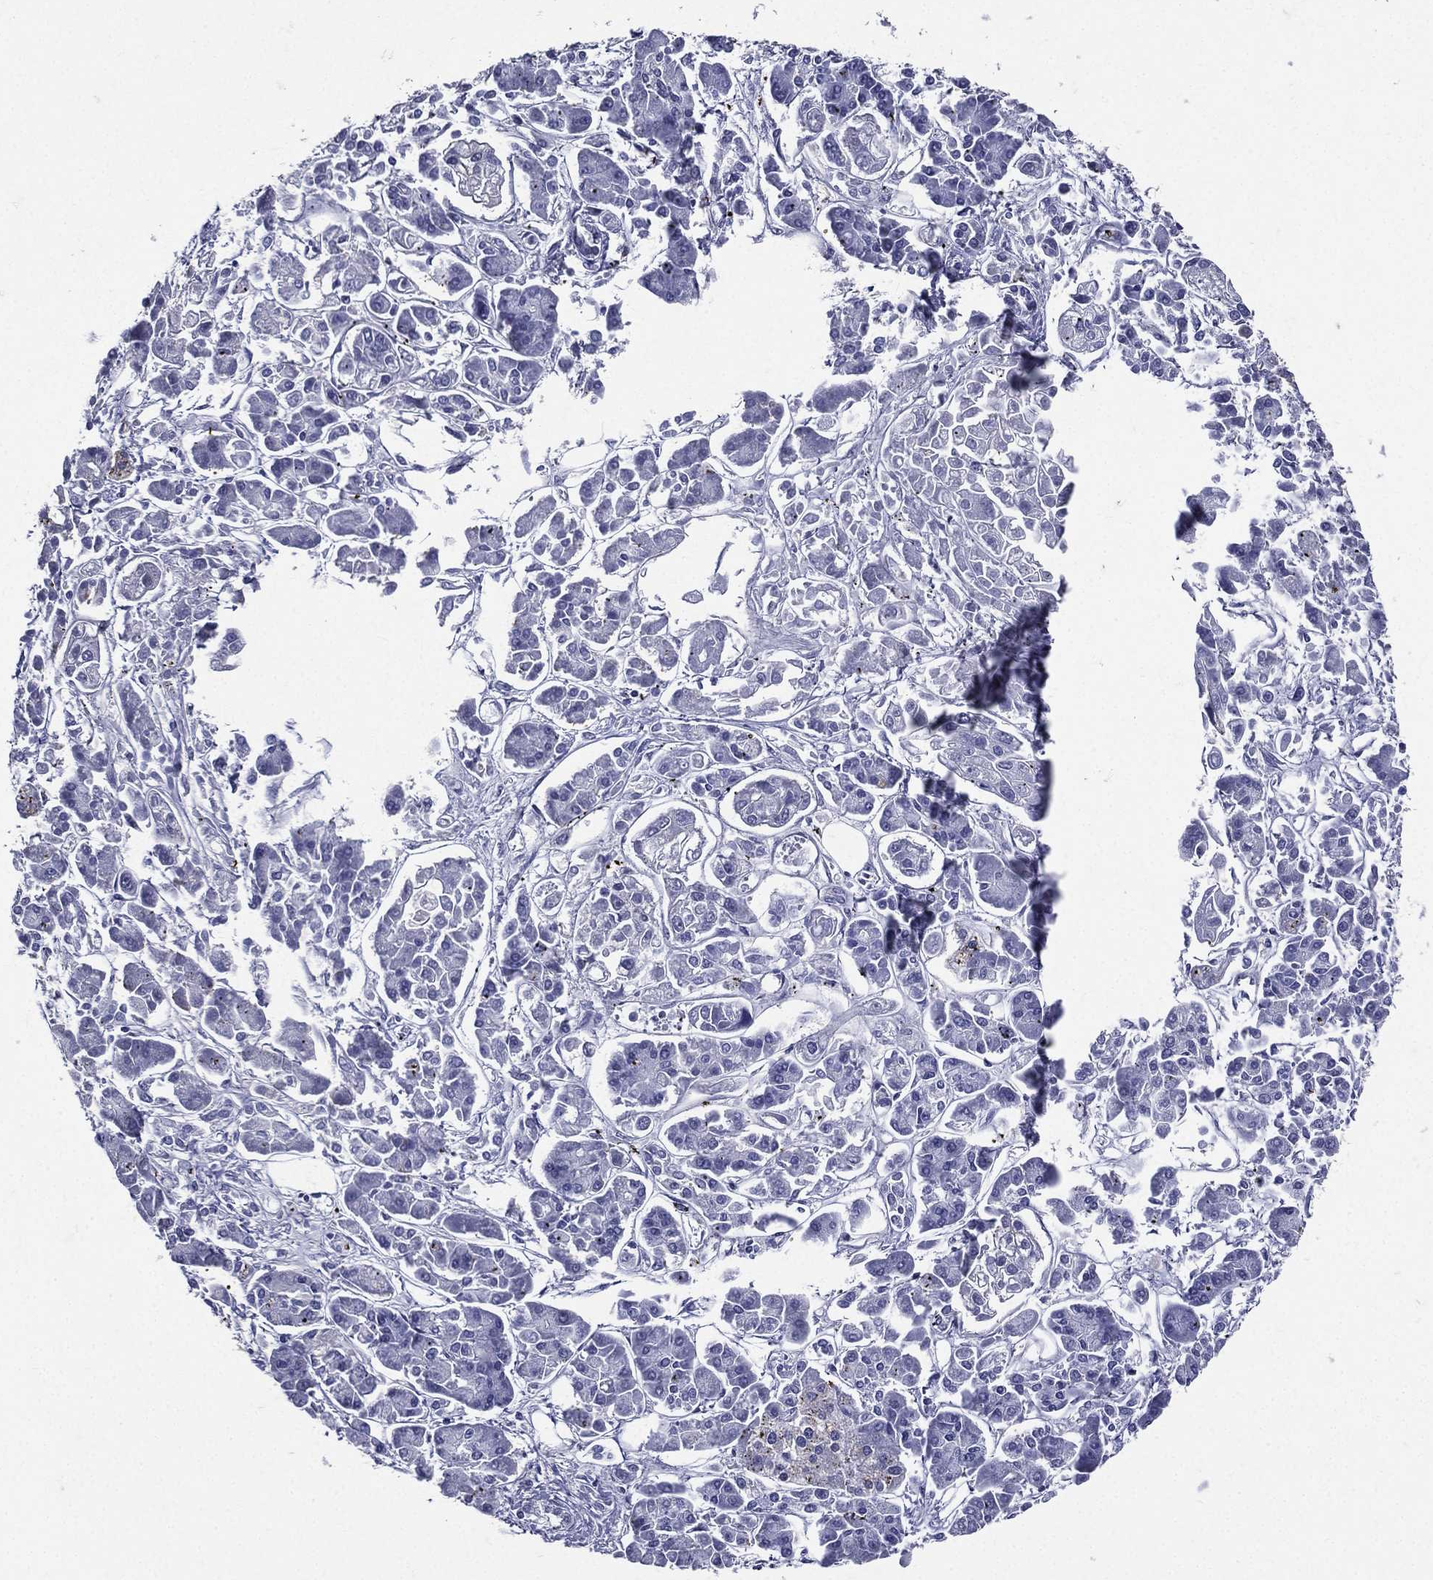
{"staining": {"intensity": "negative", "quantity": "none", "location": "none"}, "tissue": "pancreatic cancer", "cell_type": "Tumor cells", "image_type": "cancer", "snomed": [{"axis": "morphology", "description": "Adenocarcinoma, NOS"}, {"axis": "topography", "description": "Pancreas"}], "caption": "DAB immunohistochemical staining of human pancreatic cancer exhibits no significant staining in tumor cells. (Stains: DAB immunohistochemistry (IHC) with hematoxylin counter stain, Microscopy: brightfield microscopy at high magnification).", "gene": "TGM1", "patient": {"sex": "male", "age": 85}}